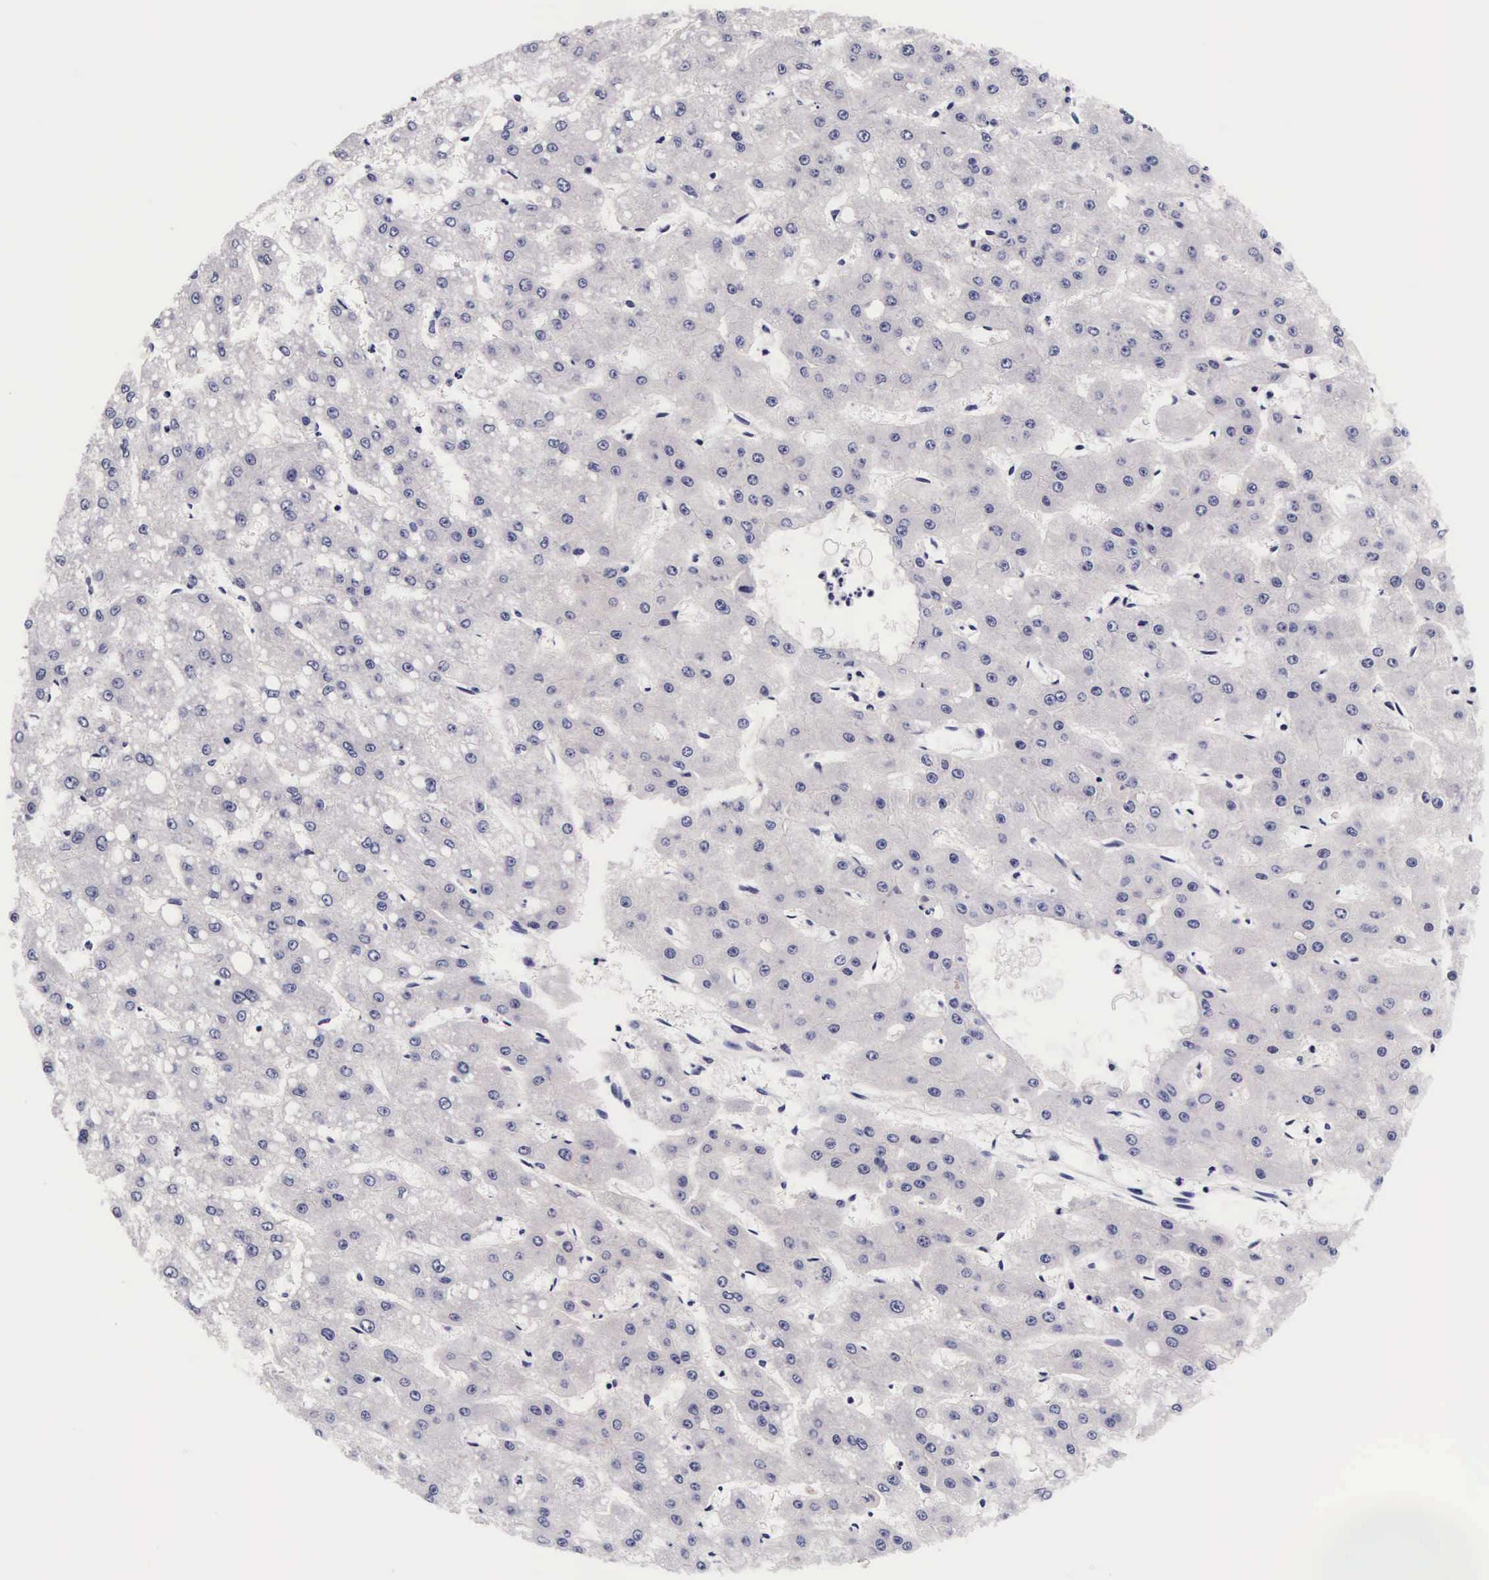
{"staining": {"intensity": "negative", "quantity": "none", "location": "none"}, "tissue": "liver cancer", "cell_type": "Tumor cells", "image_type": "cancer", "snomed": [{"axis": "morphology", "description": "Carcinoma, Hepatocellular, NOS"}, {"axis": "topography", "description": "Liver"}], "caption": "The photomicrograph demonstrates no significant positivity in tumor cells of liver hepatocellular carcinoma.", "gene": "UPRT", "patient": {"sex": "female", "age": 52}}